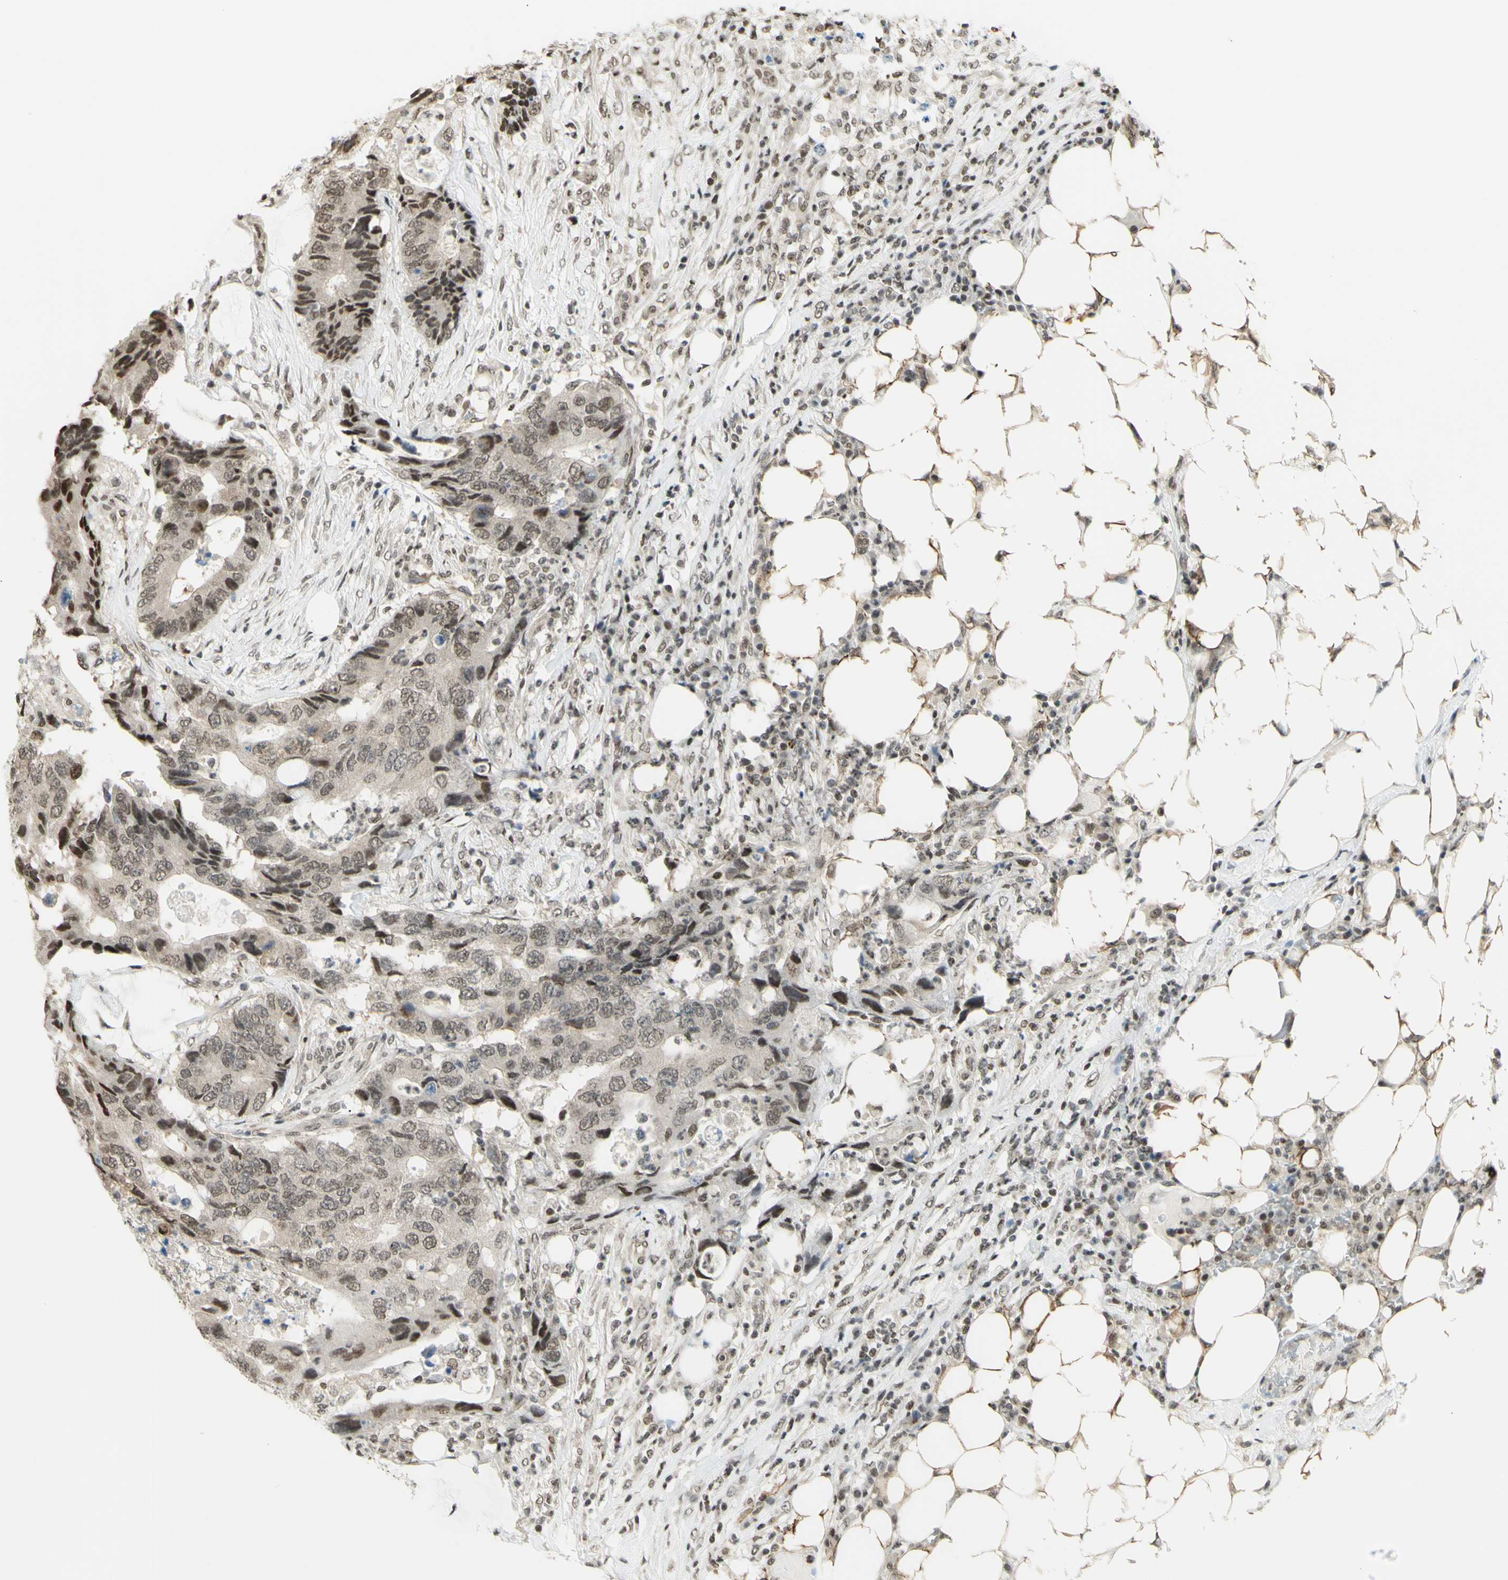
{"staining": {"intensity": "weak", "quantity": ">75%", "location": "nuclear"}, "tissue": "colorectal cancer", "cell_type": "Tumor cells", "image_type": "cancer", "snomed": [{"axis": "morphology", "description": "Adenocarcinoma, NOS"}, {"axis": "topography", "description": "Colon"}], "caption": "Colorectal cancer stained for a protein (brown) demonstrates weak nuclear positive staining in about >75% of tumor cells.", "gene": "ZMYM6", "patient": {"sex": "male", "age": 71}}